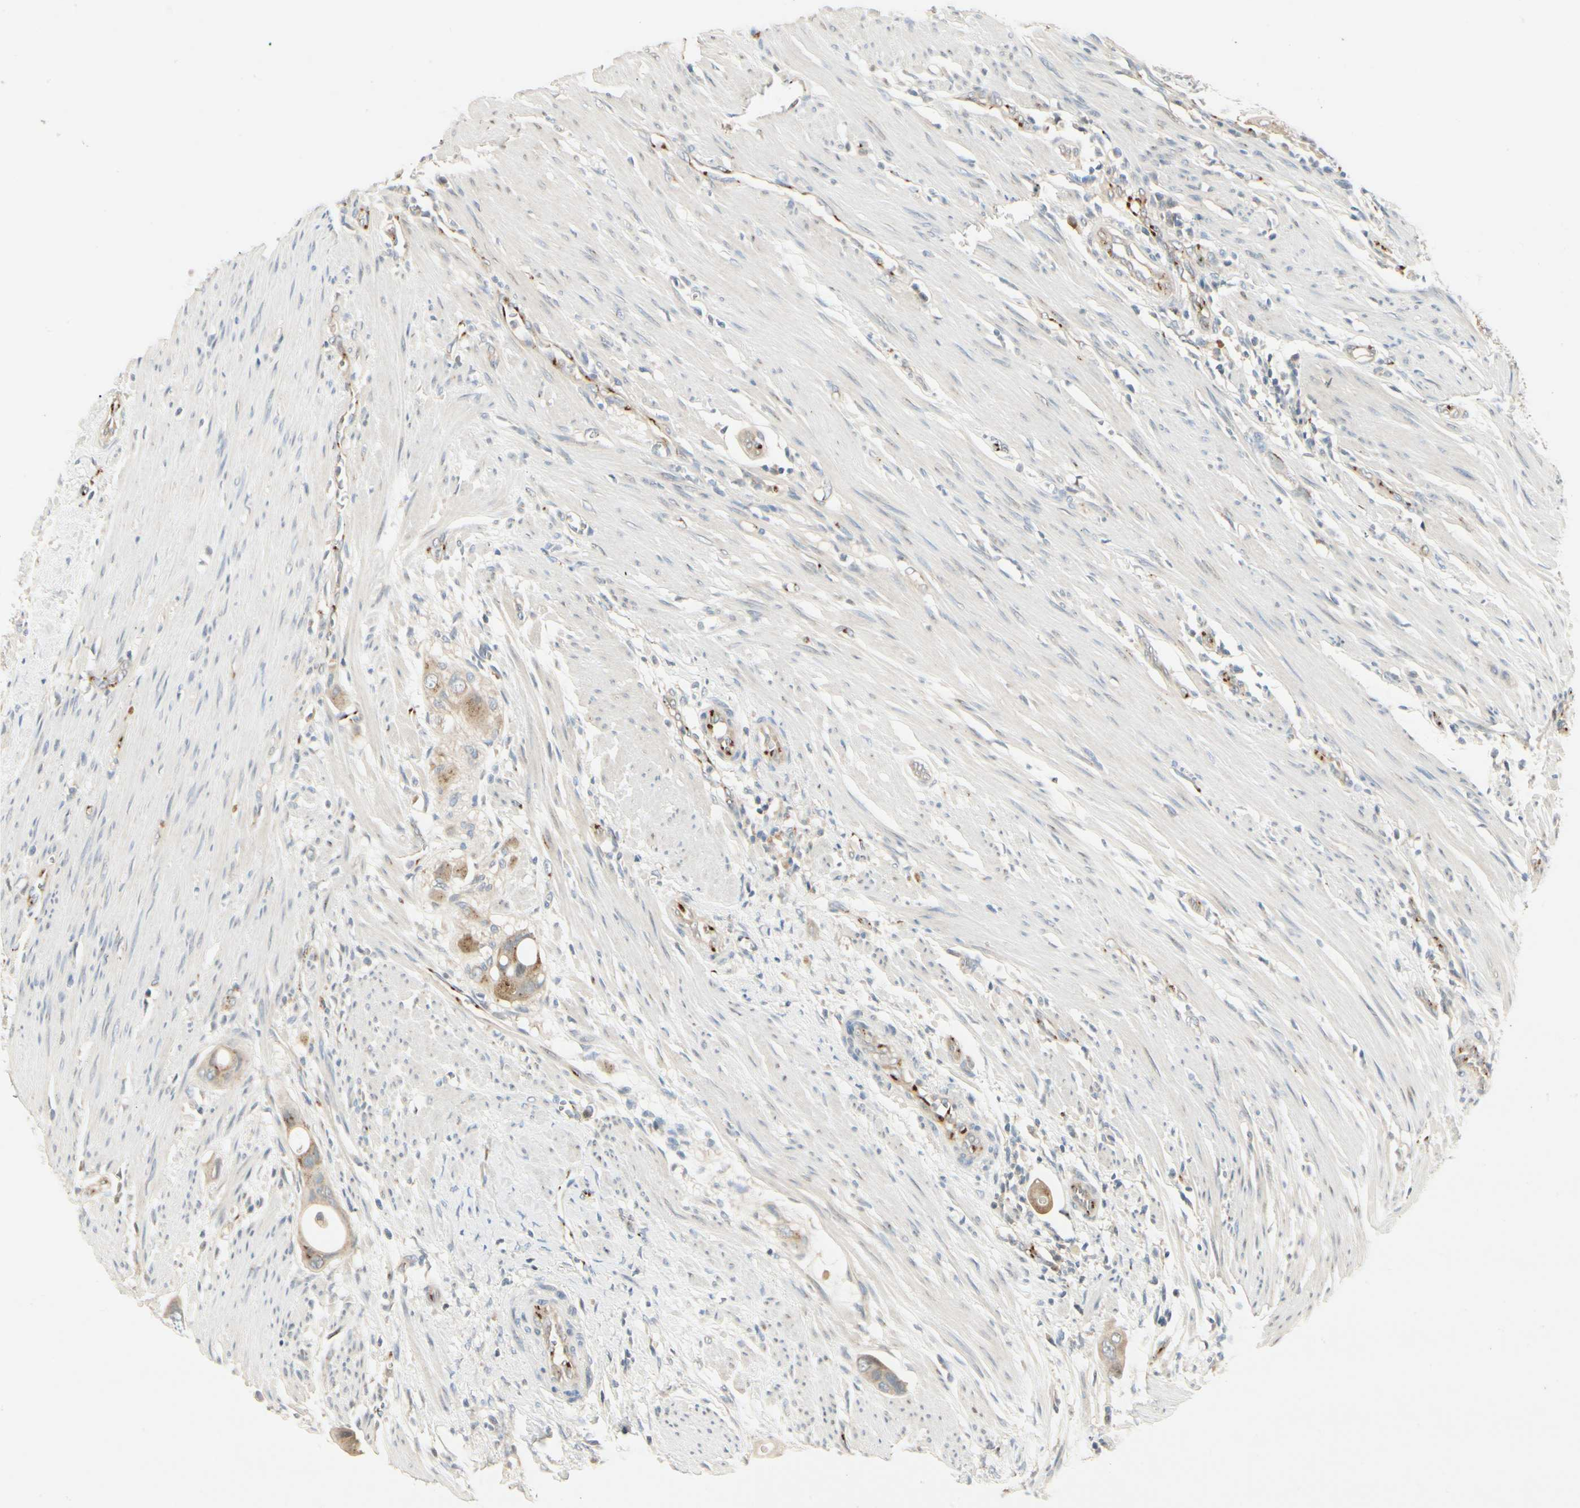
{"staining": {"intensity": "moderate", "quantity": ">75%", "location": "cytoplasmic/membranous"}, "tissue": "colorectal cancer", "cell_type": "Tumor cells", "image_type": "cancer", "snomed": [{"axis": "morphology", "description": "Adenocarcinoma, NOS"}, {"axis": "topography", "description": "Colon"}], "caption": "Colorectal cancer (adenocarcinoma) tissue displays moderate cytoplasmic/membranous expression in about >75% of tumor cells, visualized by immunohistochemistry.", "gene": "MANSC1", "patient": {"sex": "female", "age": 57}}